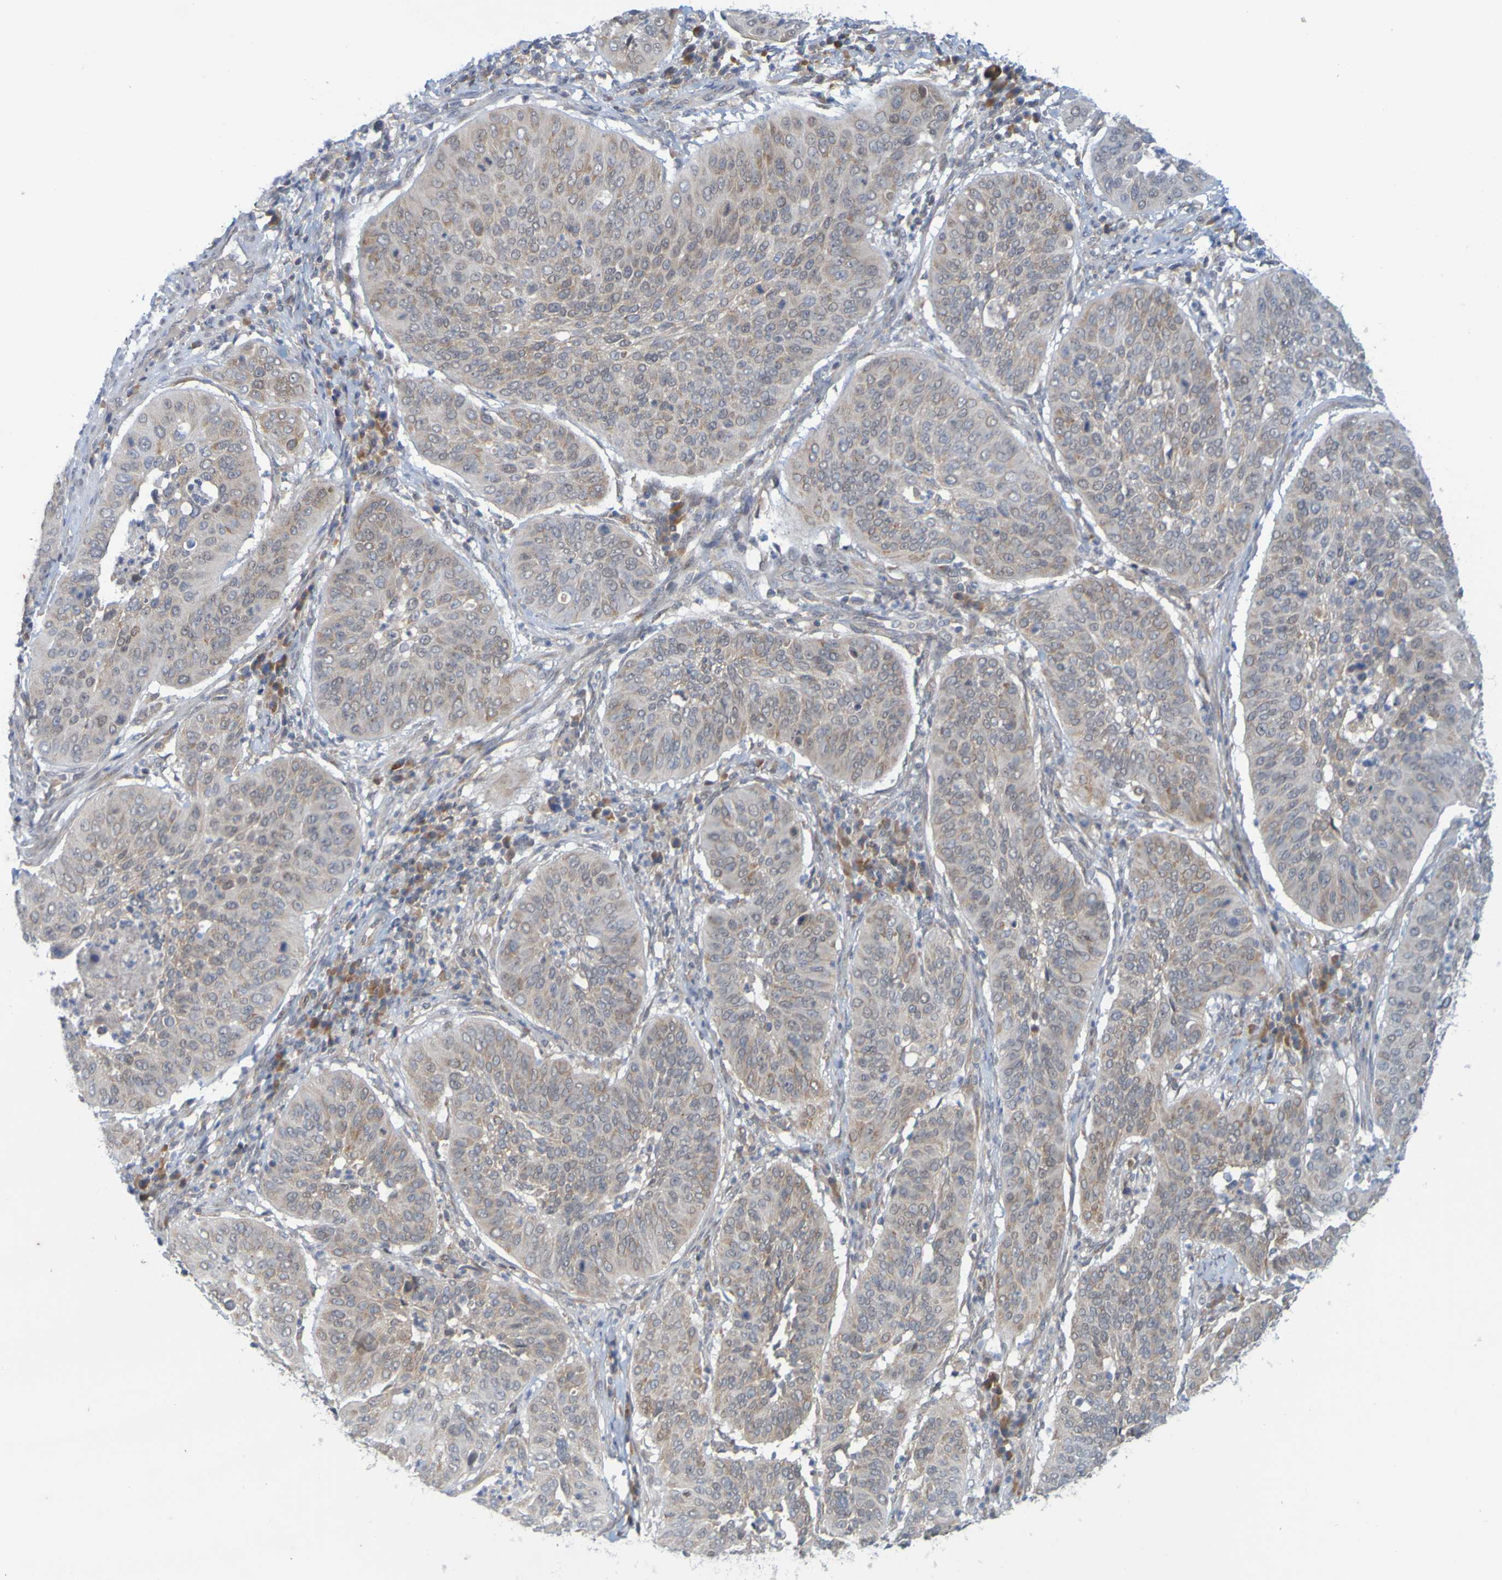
{"staining": {"intensity": "moderate", "quantity": "25%-75%", "location": "cytoplasmic/membranous"}, "tissue": "cervical cancer", "cell_type": "Tumor cells", "image_type": "cancer", "snomed": [{"axis": "morphology", "description": "Normal tissue, NOS"}, {"axis": "morphology", "description": "Squamous cell carcinoma, NOS"}, {"axis": "topography", "description": "Cervix"}], "caption": "Cervical squamous cell carcinoma tissue shows moderate cytoplasmic/membranous positivity in approximately 25%-75% of tumor cells", "gene": "MOGS", "patient": {"sex": "female", "age": 39}}